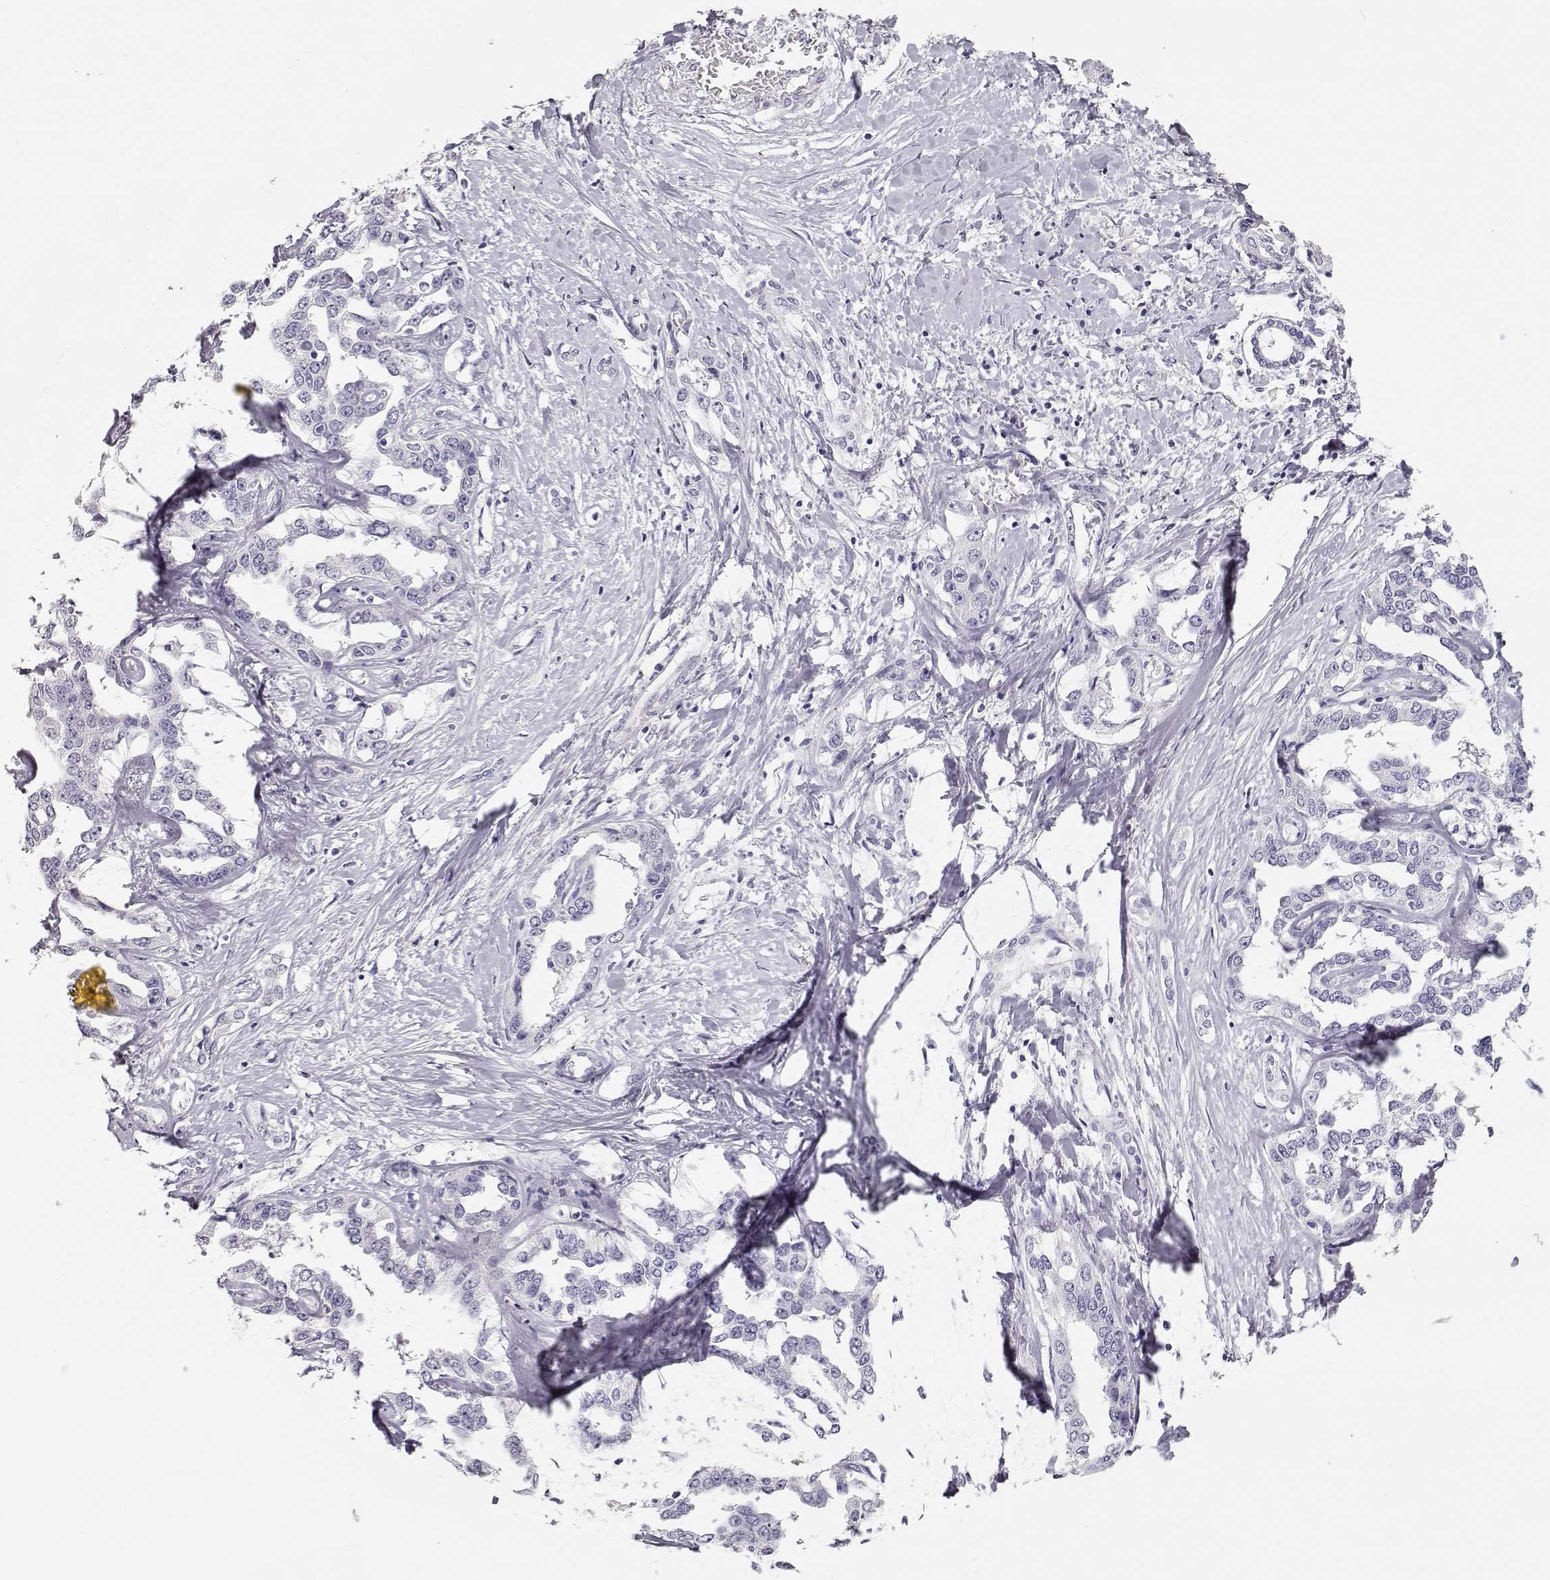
{"staining": {"intensity": "negative", "quantity": "none", "location": "none"}, "tissue": "liver cancer", "cell_type": "Tumor cells", "image_type": "cancer", "snomed": [{"axis": "morphology", "description": "Cholangiocarcinoma"}, {"axis": "topography", "description": "Liver"}], "caption": "The immunohistochemistry photomicrograph has no significant expression in tumor cells of liver cancer (cholangiocarcinoma) tissue.", "gene": "MAGEC1", "patient": {"sex": "male", "age": 59}}